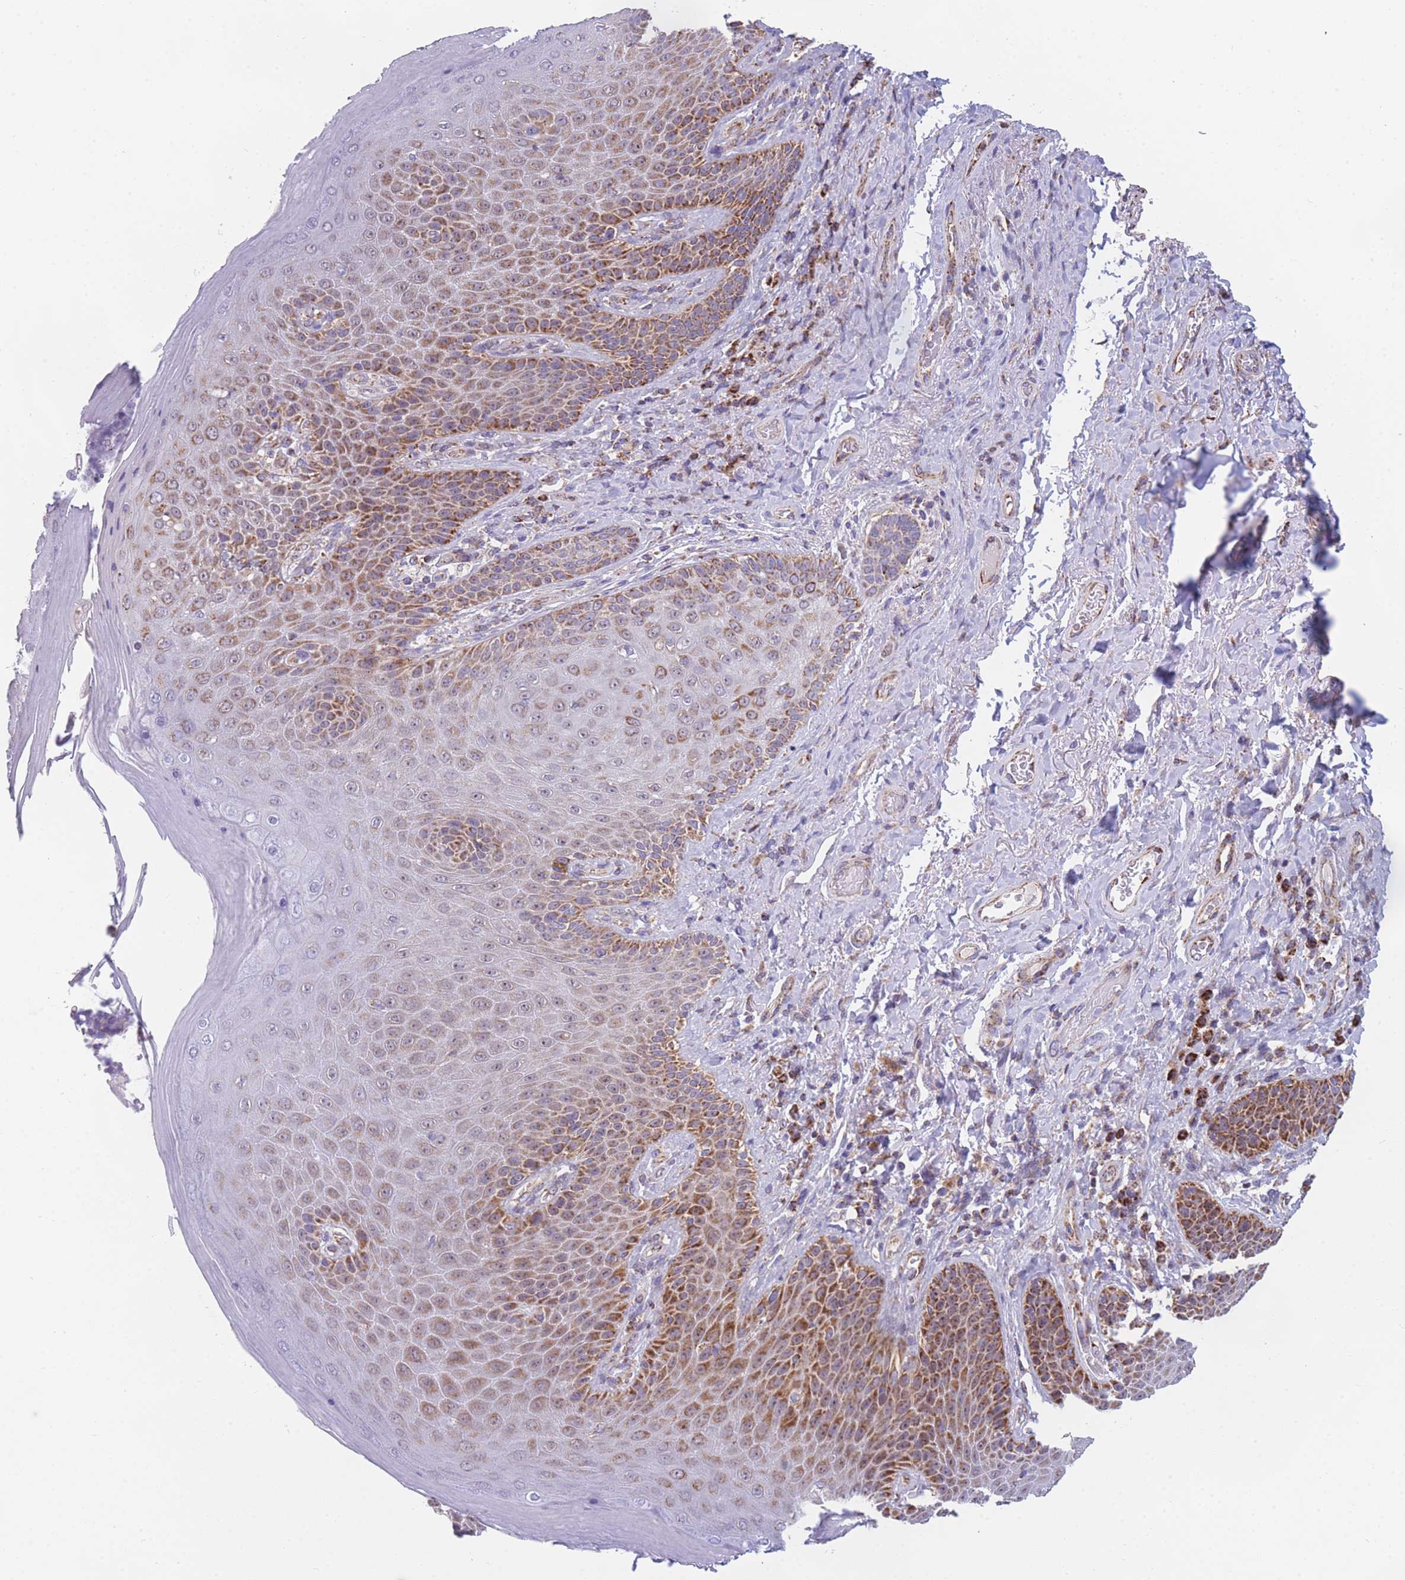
{"staining": {"intensity": "strong", "quantity": "25%-75%", "location": "cytoplasmic/membranous"}, "tissue": "skin", "cell_type": "Epidermal cells", "image_type": "normal", "snomed": [{"axis": "morphology", "description": "Normal tissue, NOS"}, {"axis": "topography", "description": "Anal"}], "caption": "A high-resolution photomicrograph shows IHC staining of benign skin, which reveals strong cytoplasmic/membranous positivity in approximately 25%-75% of epidermal cells. The staining was performed using DAB, with brown indicating positive protein expression. Nuclei are stained blue with hematoxylin.", "gene": "DDX49", "patient": {"sex": "female", "age": 89}}